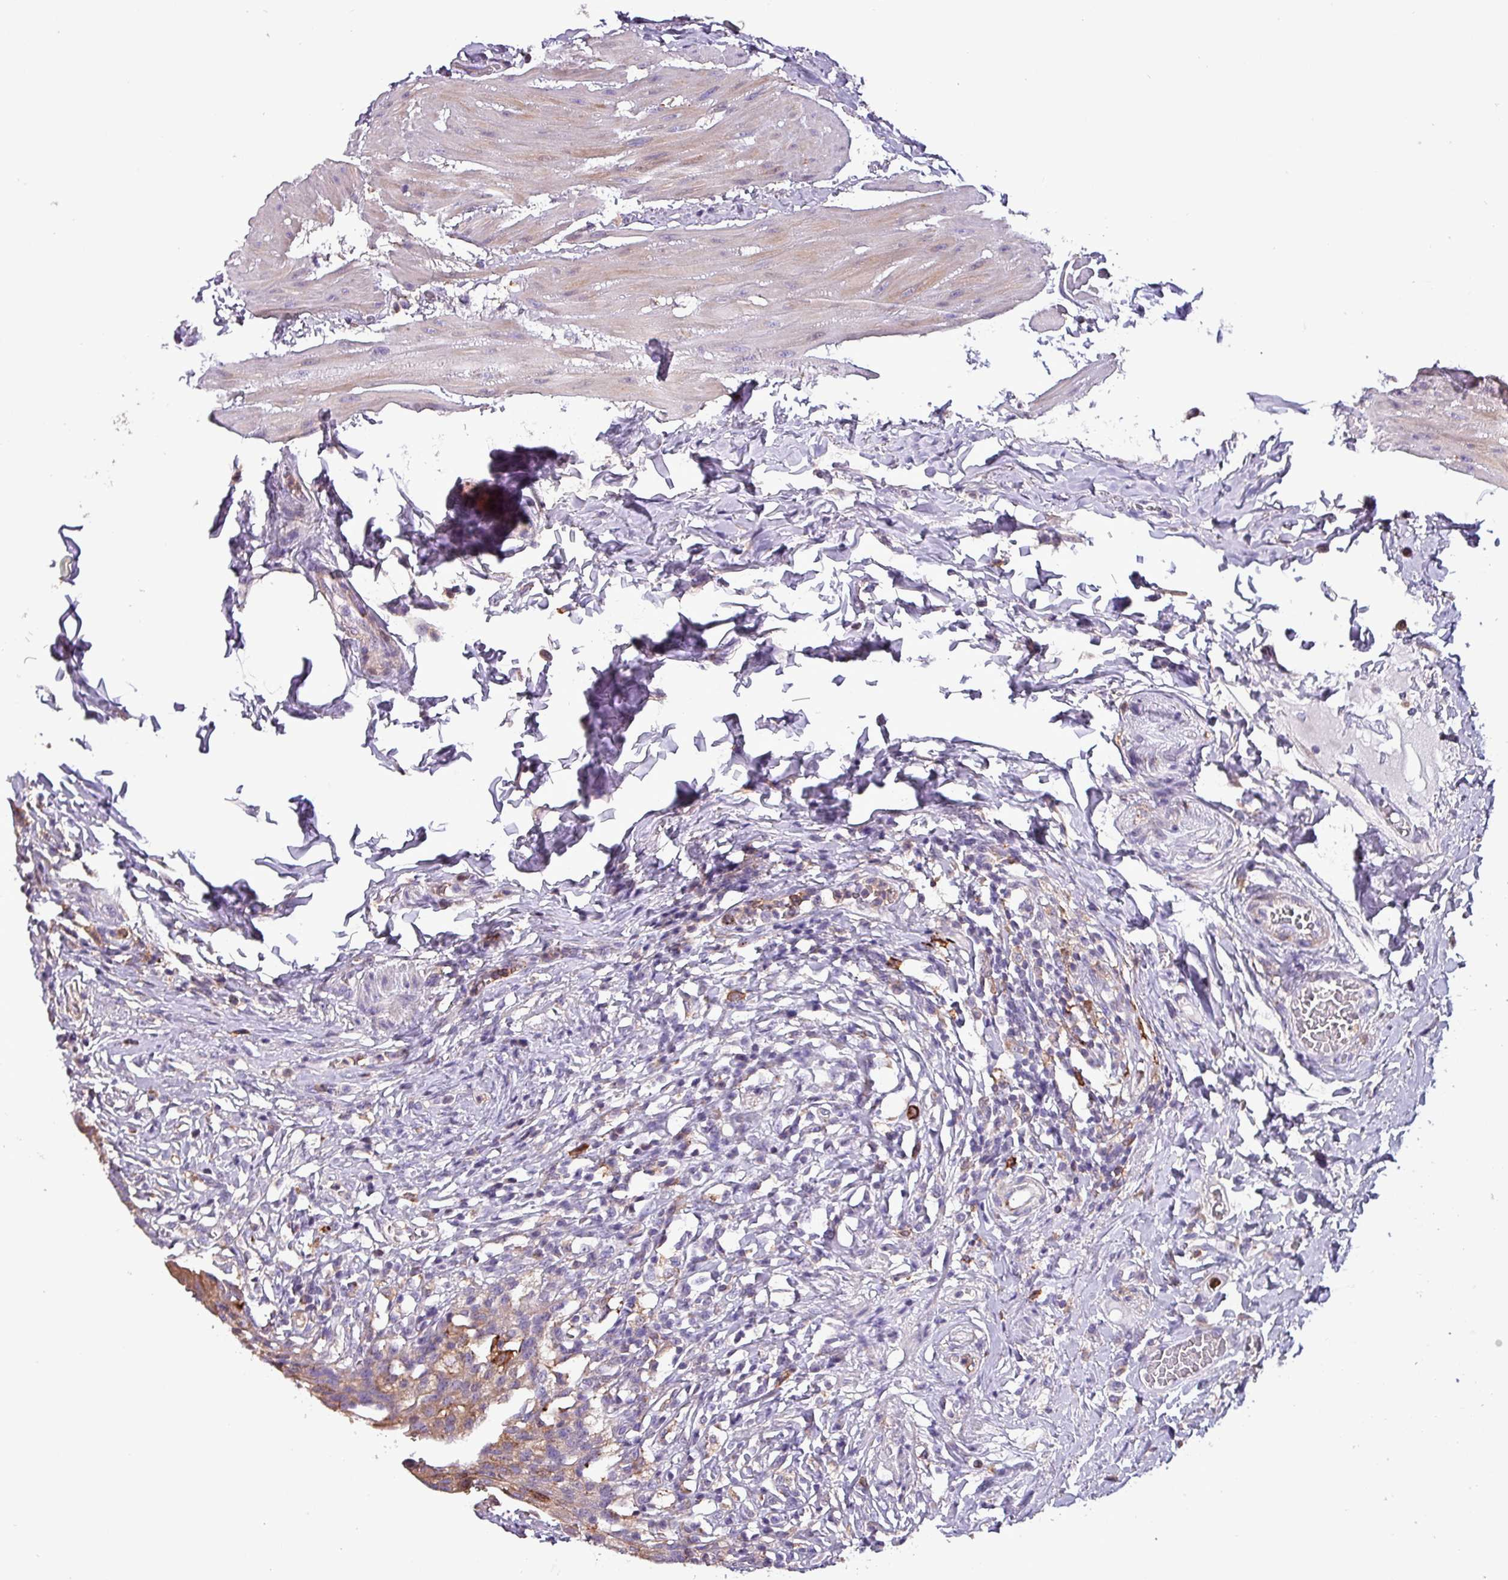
{"staining": {"intensity": "moderate", "quantity": "25%-75%", "location": "cytoplasmic/membranous"}, "tissue": "urinary bladder", "cell_type": "Urothelial cells", "image_type": "normal", "snomed": [{"axis": "morphology", "description": "Normal tissue, NOS"}, {"axis": "morphology", "description": "Inflammation, NOS"}, {"axis": "topography", "description": "Urinary bladder"}], "caption": "This micrograph displays immunohistochemistry staining of unremarkable urinary bladder, with medium moderate cytoplasmic/membranous expression in approximately 25%-75% of urothelial cells.", "gene": "SCIN", "patient": {"sex": "male", "age": 64}}